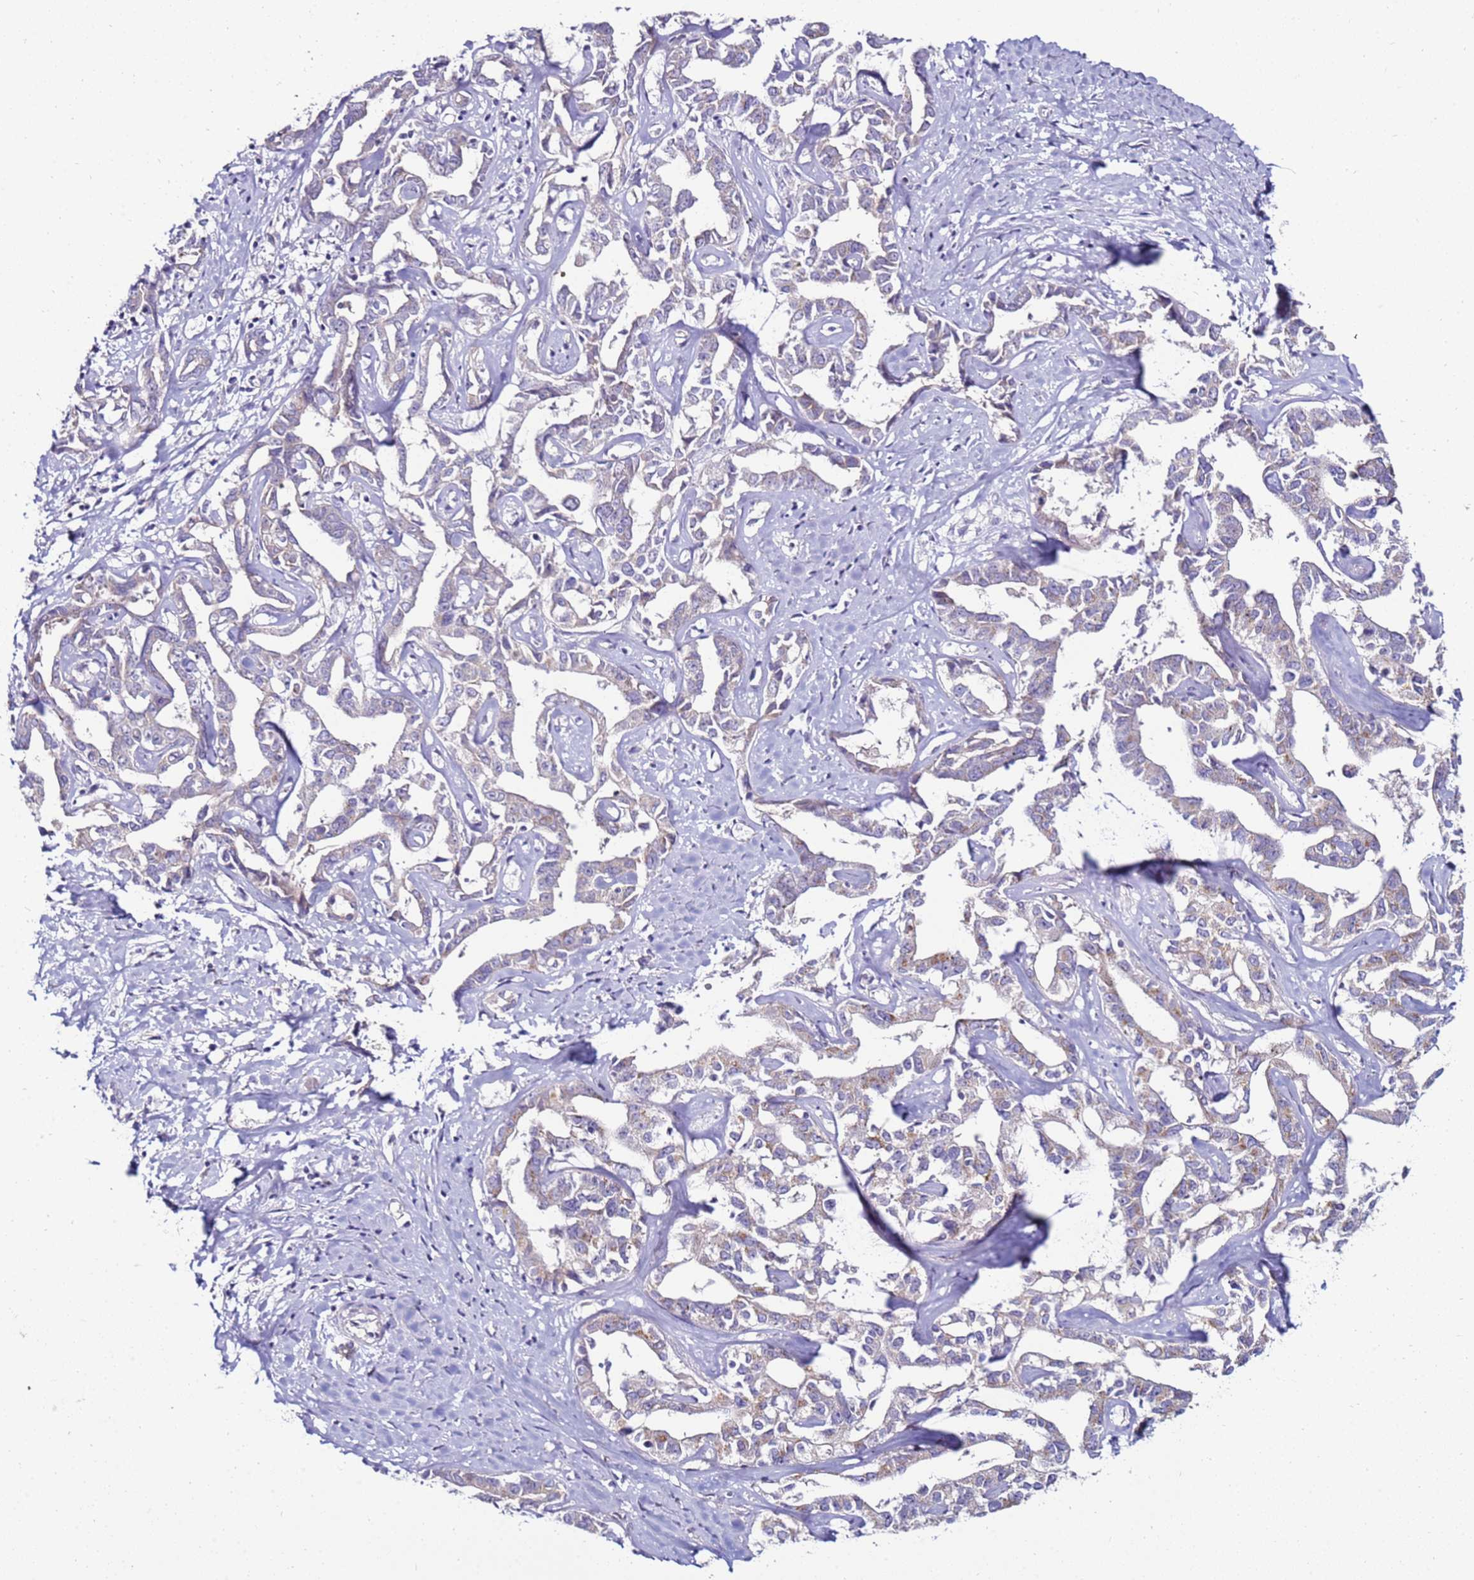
{"staining": {"intensity": "weak", "quantity": "<25%", "location": "cytoplasmic/membranous"}, "tissue": "liver cancer", "cell_type": "Tumor cells", "image_type": "cancer", "snomed": [{"axis": "morphology", "description": "Cholangiocarcinoma"}, {"axis": "topography", "description": "Liver"}], "caption": "A photomicrograph of liver cholangiocarcinoma stained for a protein demonstrates no brown staining in tumor cells.", "gene": "GPN3", "patient": {"sex": "male", "age": 59}}